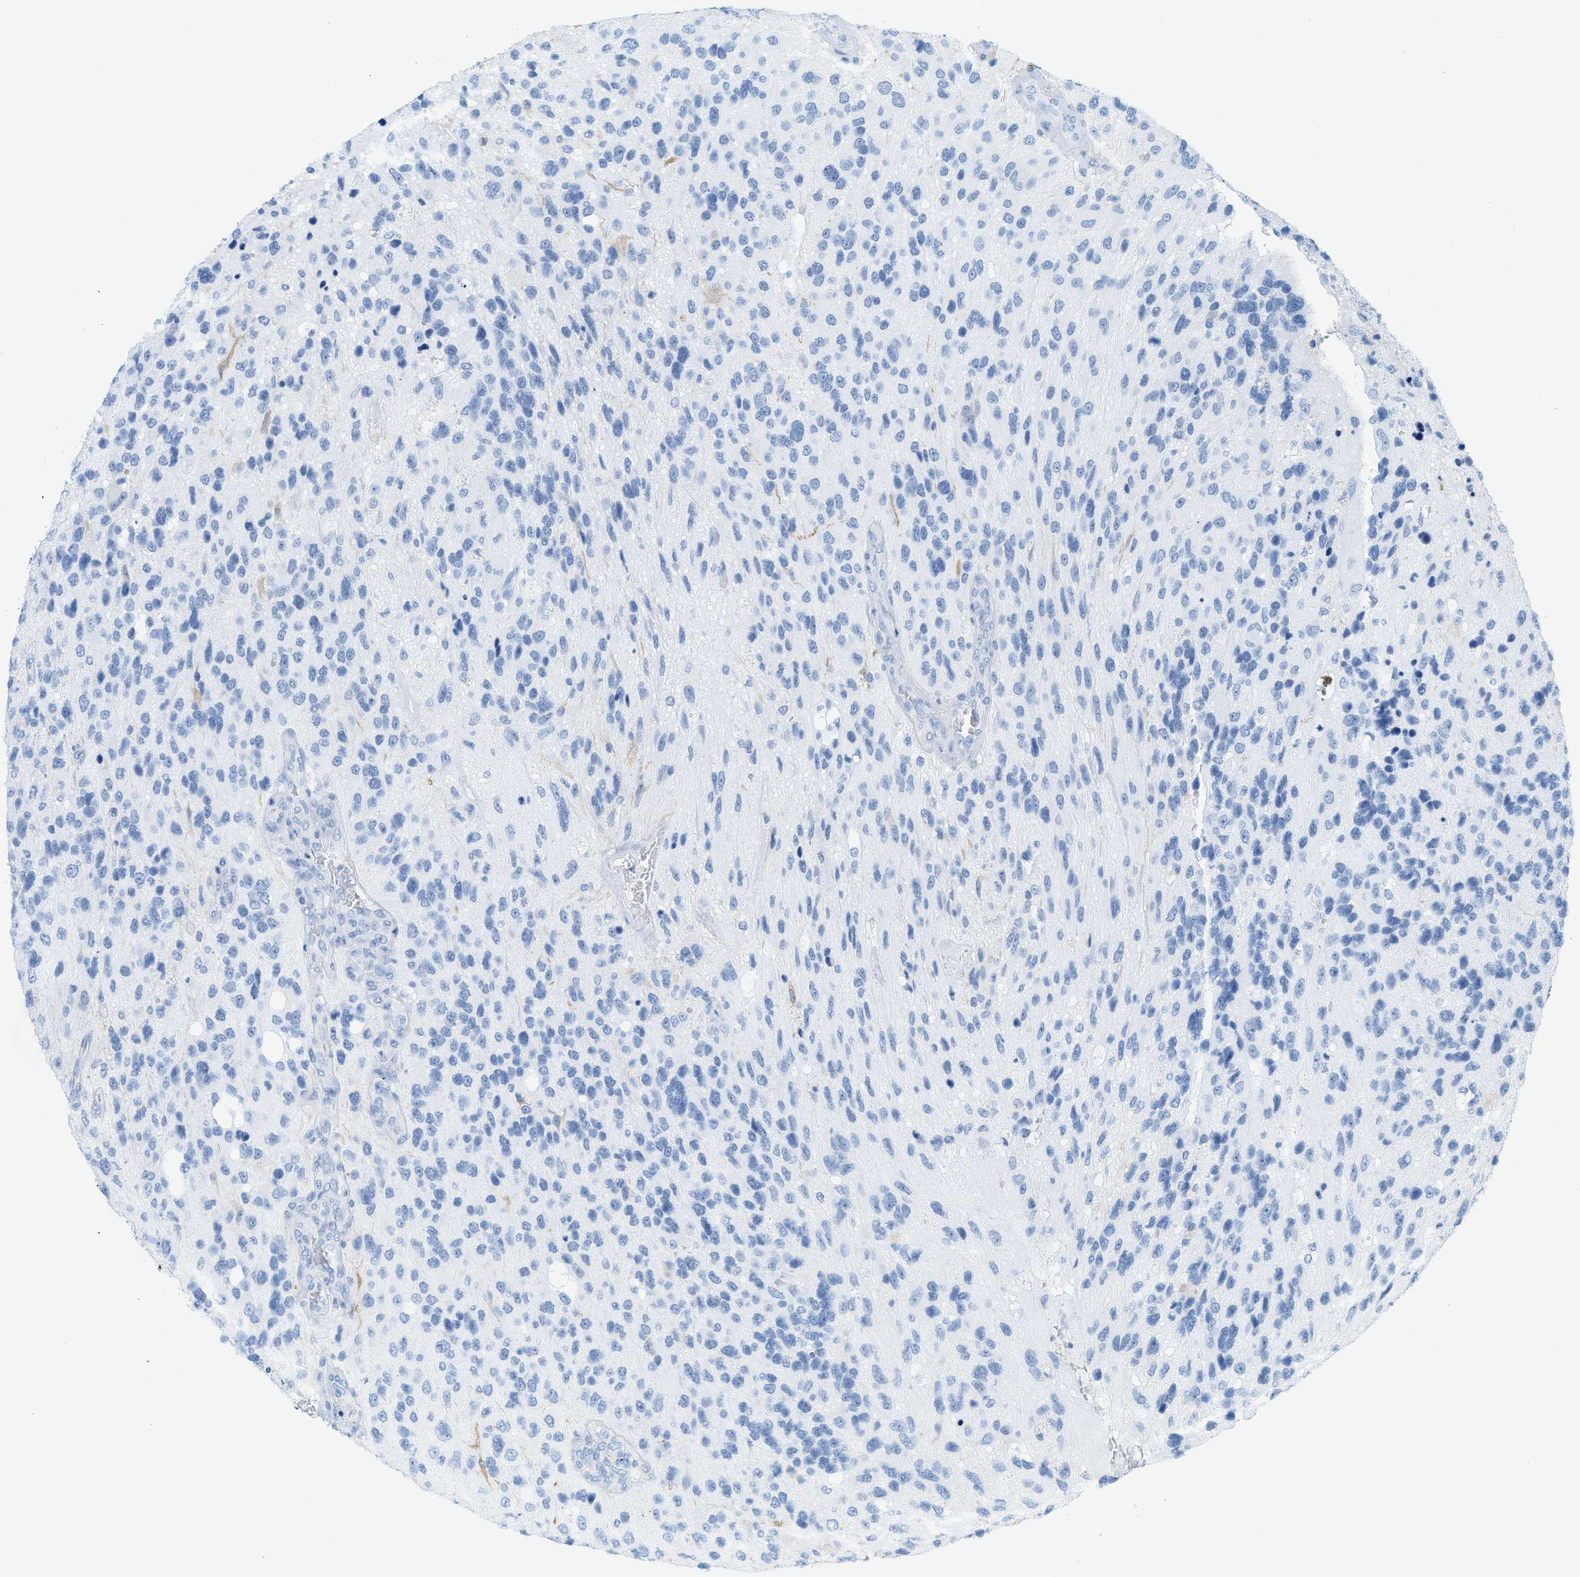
{"staining": {"intensity": "negative", "quantity": "none", "location": "none"}, "tissue": "glioma", "cell_type": "Tumor cells", "image_type": "cancer", "snomed": [{"axis": "morphology", "description": "Glioma, malignant, High grade"}, {"axis": "topography", "description": "Brain"}], "caption": "This is a photomicrograph of IHC staining of glioma, which shows no staining in tumor cells.", "gene": "ASGR1", "patient": {"sex": "female", "age": 58}}